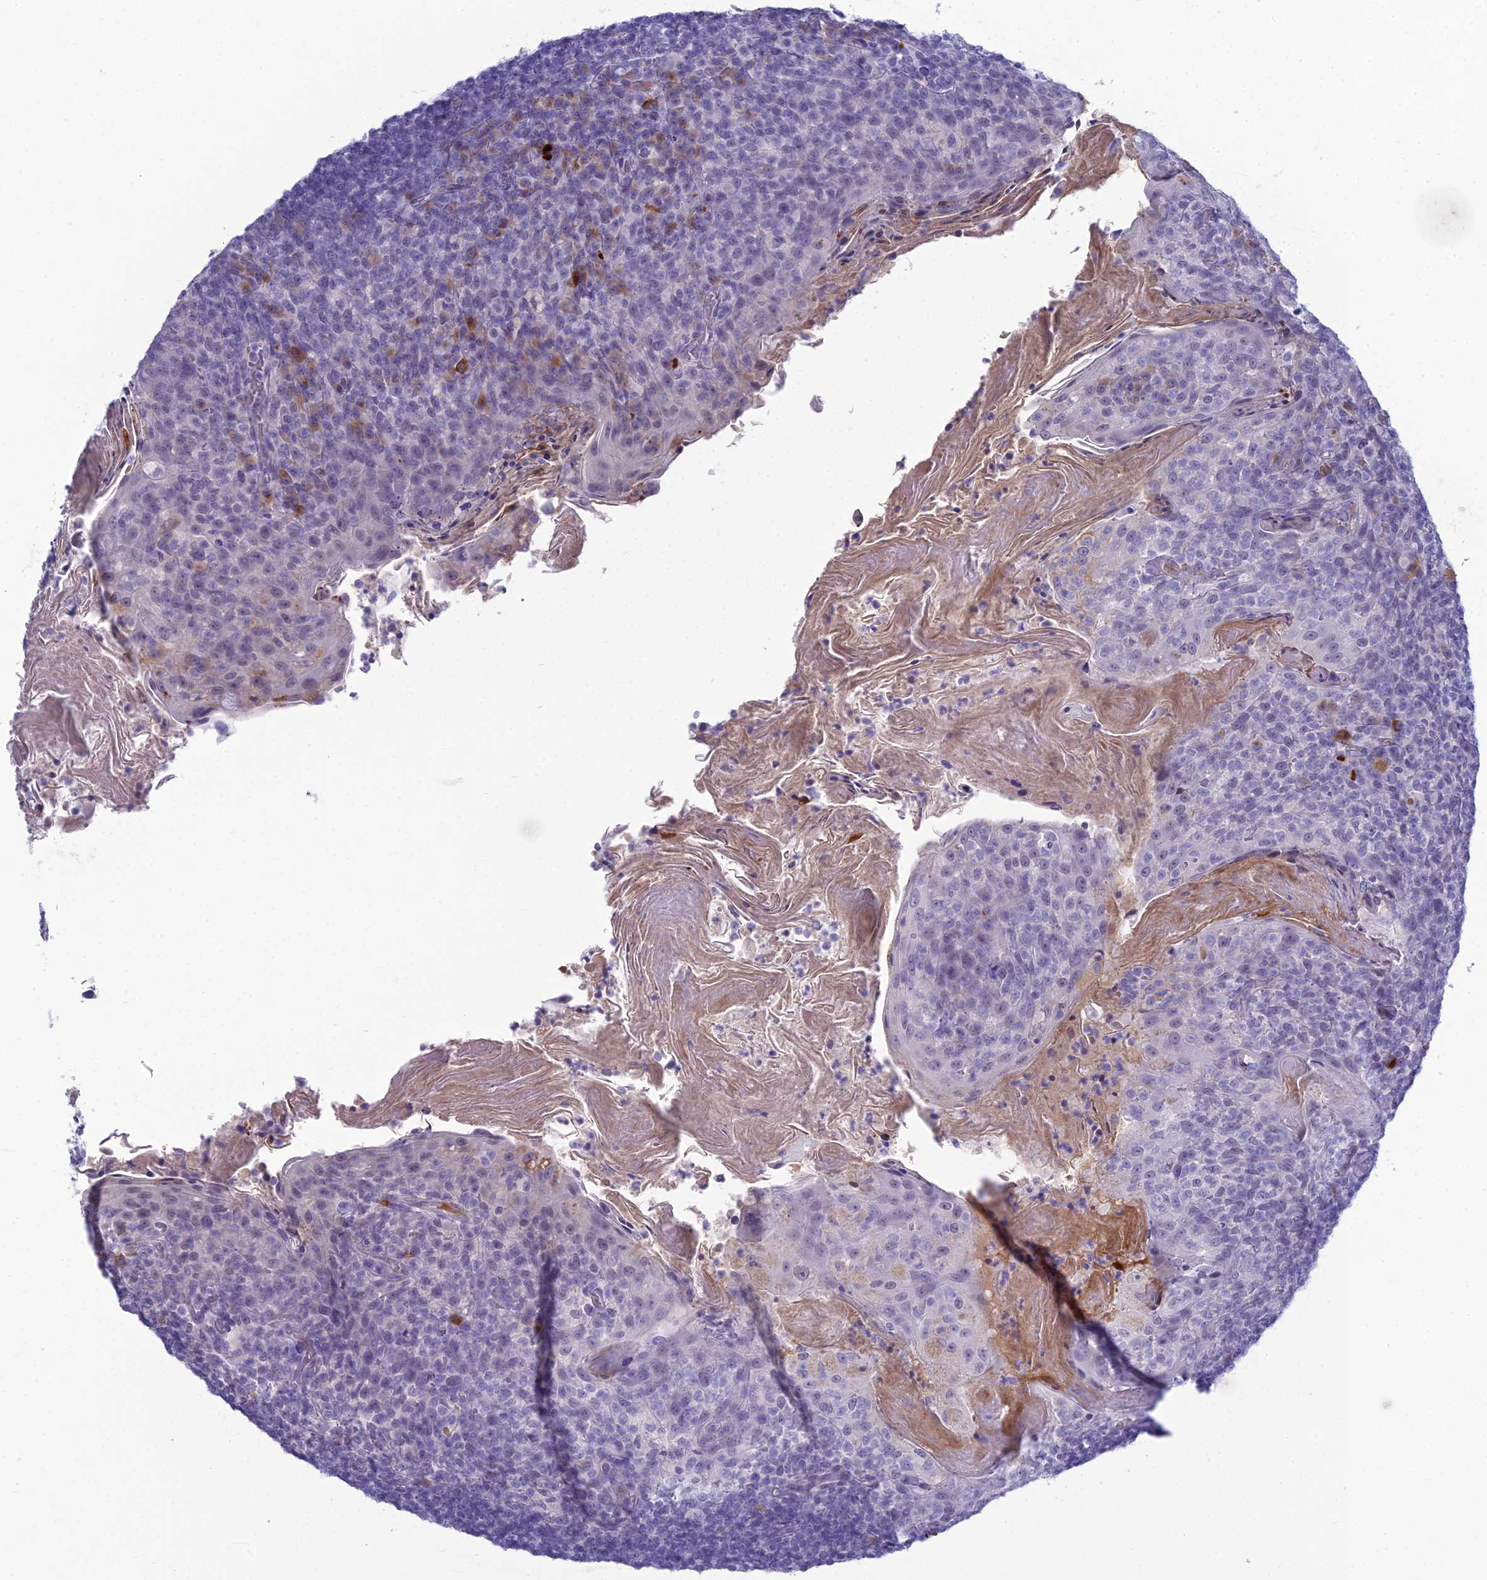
{"staining": {"intensity": "negative", "quantity": "none", "location": "none"}, "tissue": "tonsil", "cell_type": "Non-germinal center cells", "image_type": "normal", "snomed": [{"axis": "morphology", "description": "Normal tissue, NOS"}, {"axis": "topography", "description": "Tonsil"}], "caption": "Non-germinal center cells show no significant expression in benign tonsil. (IHC, brightfield microscopy, high magnification).", "gene": "MUC13", "patient": {"sex": "female", "age": 10}}